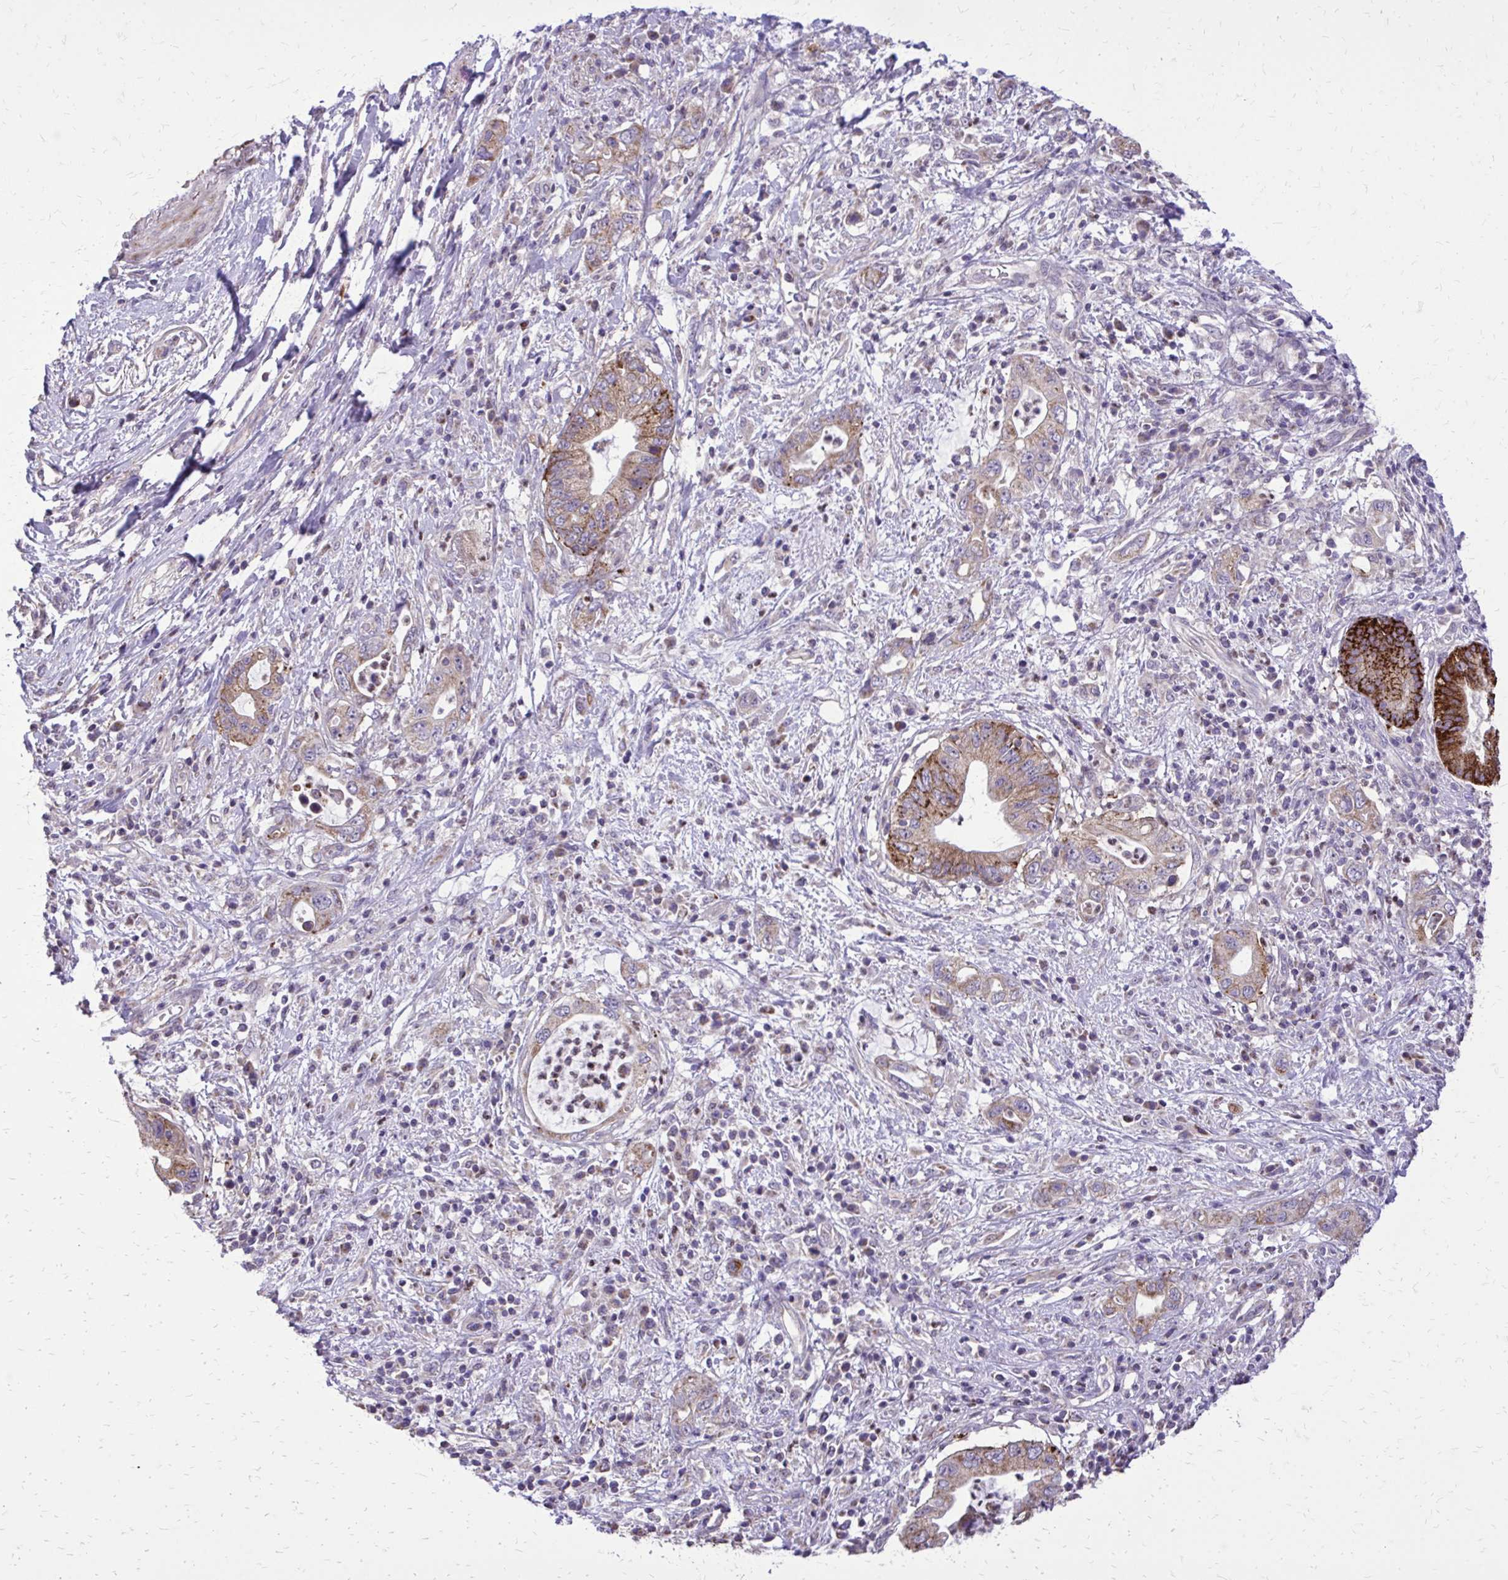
{"staining": {"intensity": "moderate", "quantity": ">75%", "location": "cytoplasmic/membranous"}, "tissue": "pancreatic cancer", "cell_type": "Tumor cells", "image_type": "cancer", "snomed": [{"axis": "morphology", "description": "Adenocarcinoma, NOS"}, {"axis": "topography", "description": "Pancreas"}], "caption": "This image shows pancreatic adenocarcinoma stained with immunohistochemistry (IHC) to label a protein in brown. The cytoplasmic/membranous of tumor cells show moderate positivity for the protein. Nuclei are counter-stained blue.", "gene": "ABCC3", "patient": {"sex": "female", "age": 72}}